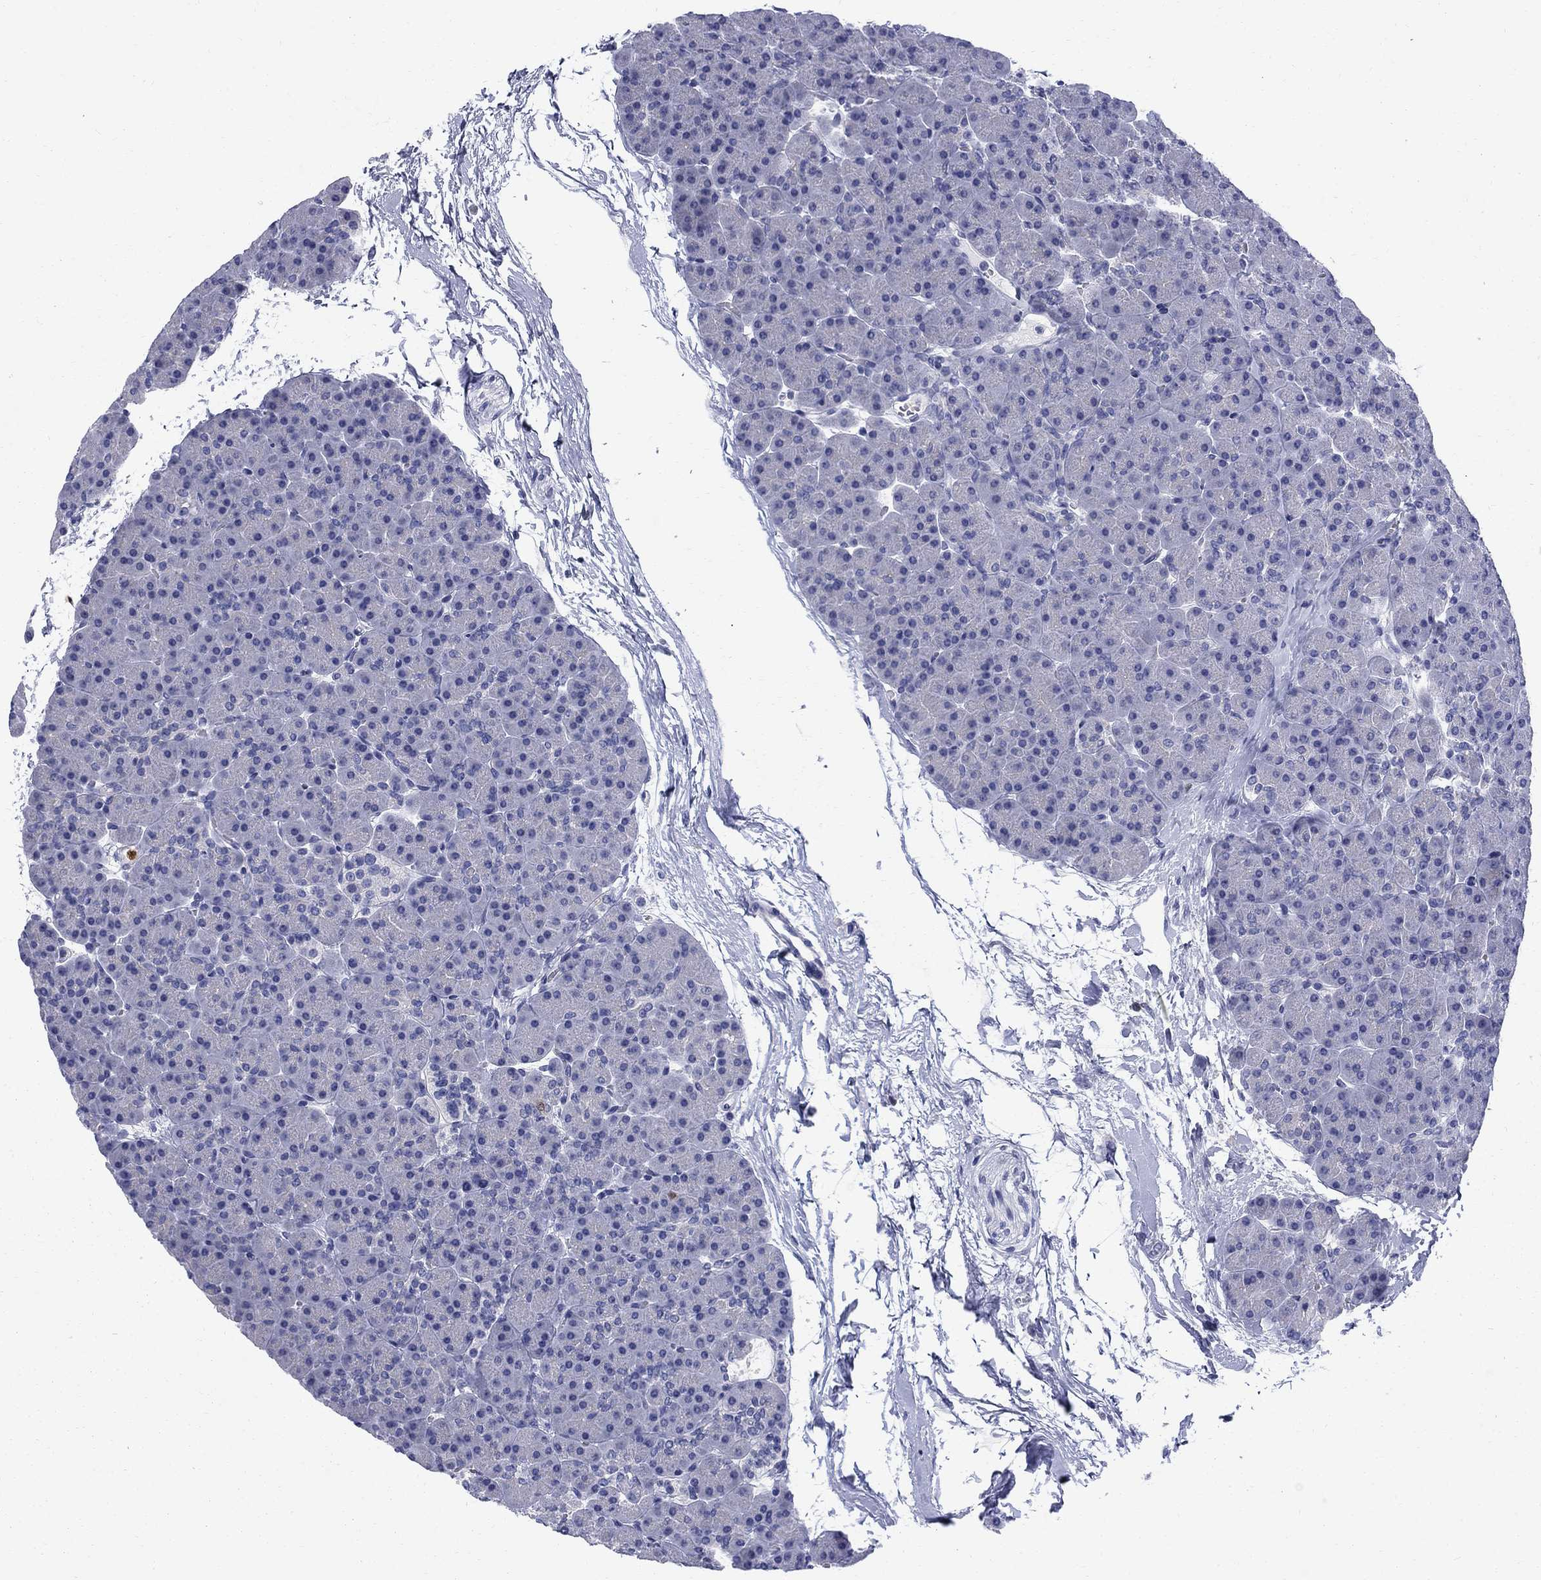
{"staining": {"intensity": "negative", "quantity": "none", "location": "none"}, "tissue": "pancreas", "cell_type": "Exocrine glandular cells", "image_type": "normal", "snomed": [{"axis": "morphology", "description": "Normal tissue, NOS"}, {"axis": "topography", "description": "Pancreas"}], "caption": "This image is of normal pancreas stained with immunohistochemistry to label a protein in brown with the nuclei are counter-stained blue. There is no positivity in exocrine glandular cells.", "gene": "SERPINB2", "patient": {"sex": "female", "age": 44}}